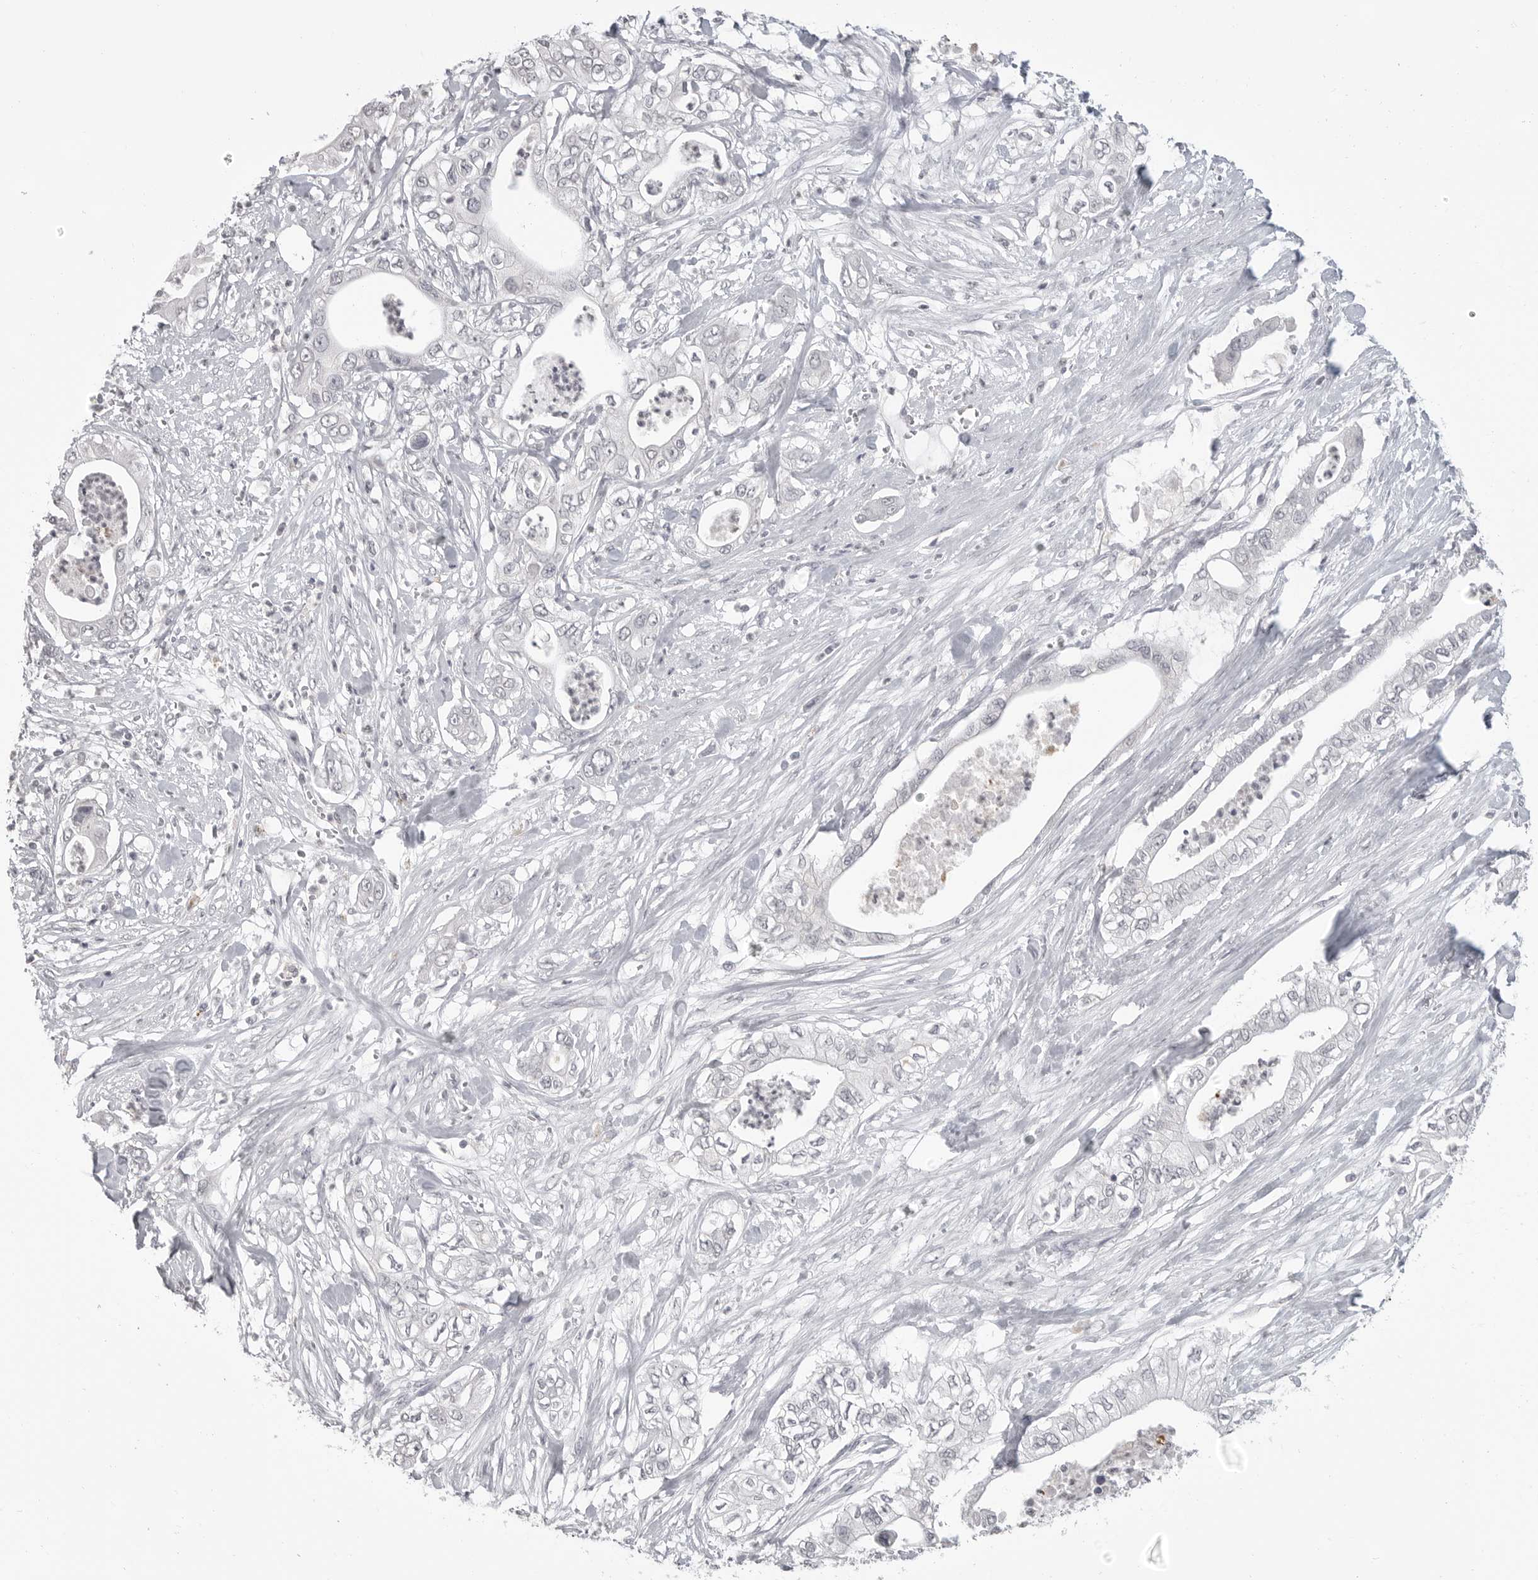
{"staining": {"intensity": "negative", "quantity": "none", "location": "none"}, "tissue": "pancreatic cancer", "cell_type": "Tumor cells", "image_type": "cancer", "snomed": [{"axis": "morphology", "description": "Adenocarcinoma, NOS"}, {"axis": "topography", "description": "Pancreas"}], "caption": "This photomicrograph is of pancreatic adenocarcinoma stained with IHC to label a protein in brown with the nuclei are counter-stained blue. There is no positivity in tumor cells. (Brightfield microscopy of DAB (3,3'-diaminobenzidine) IHC at high magnification).", "gene": "PRSS1", "patient": {"sex": "female", "age": 78}}